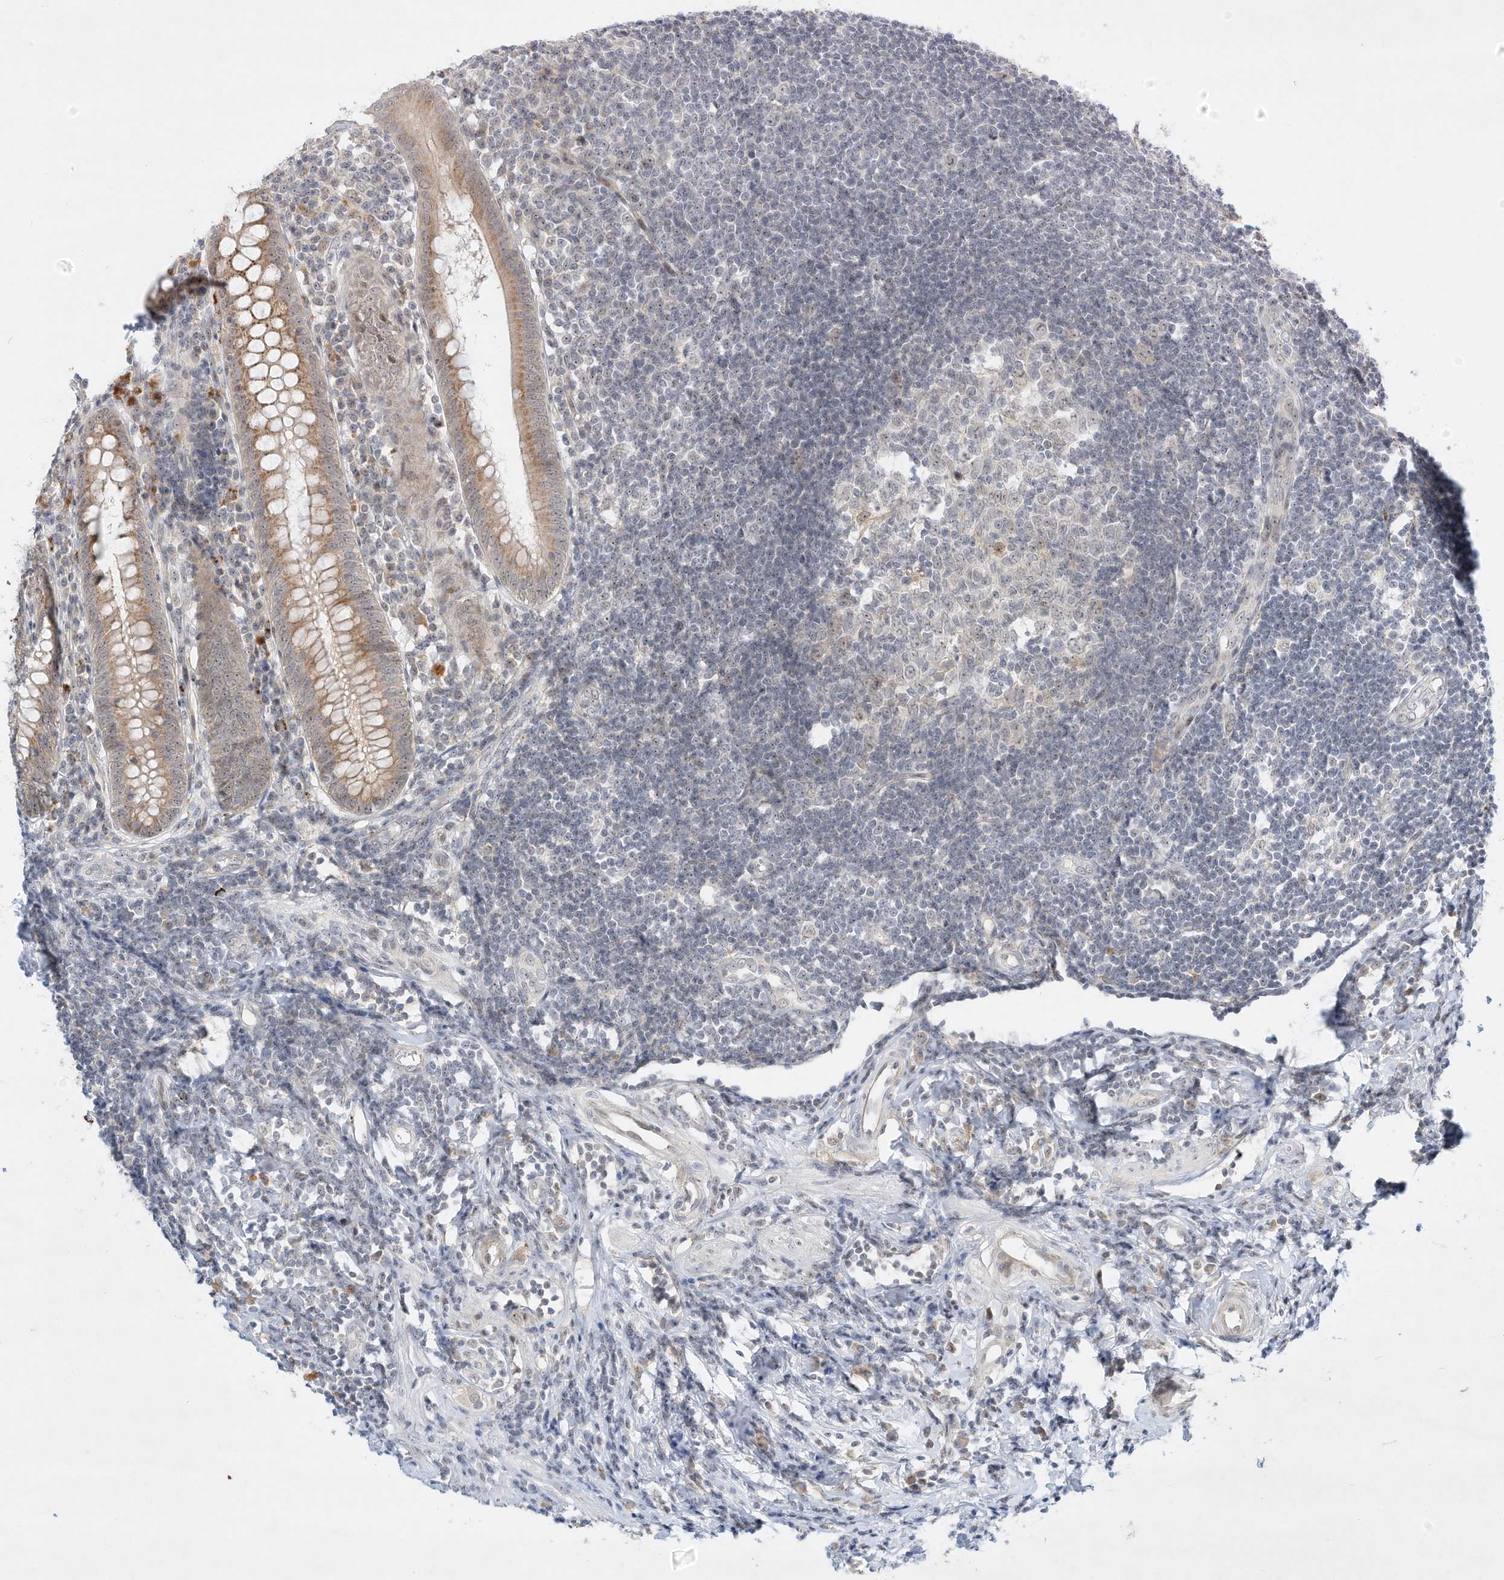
{"staining": {"intensity": "moderate", "quantity": ">75%", "location": "cytoplasmic/membranous"}, "tissue": "appendix", "cell_type": "Glandular cells", "image_type": "normal", "snomed": [{"axis": "morphology", "description": "Normal tissue, NOS"}, {"axis": "topography", "description": "Appendix"}], "caption": "DAB (3,3'-diaminobenzidine) immunohistochemical staining of normal appendix reveals moderate cytoplasmic/membranous protein staining in about >75% of glandular cells.", "gene": "PAK6", "patient": {"sex": "female", "age": 54}}